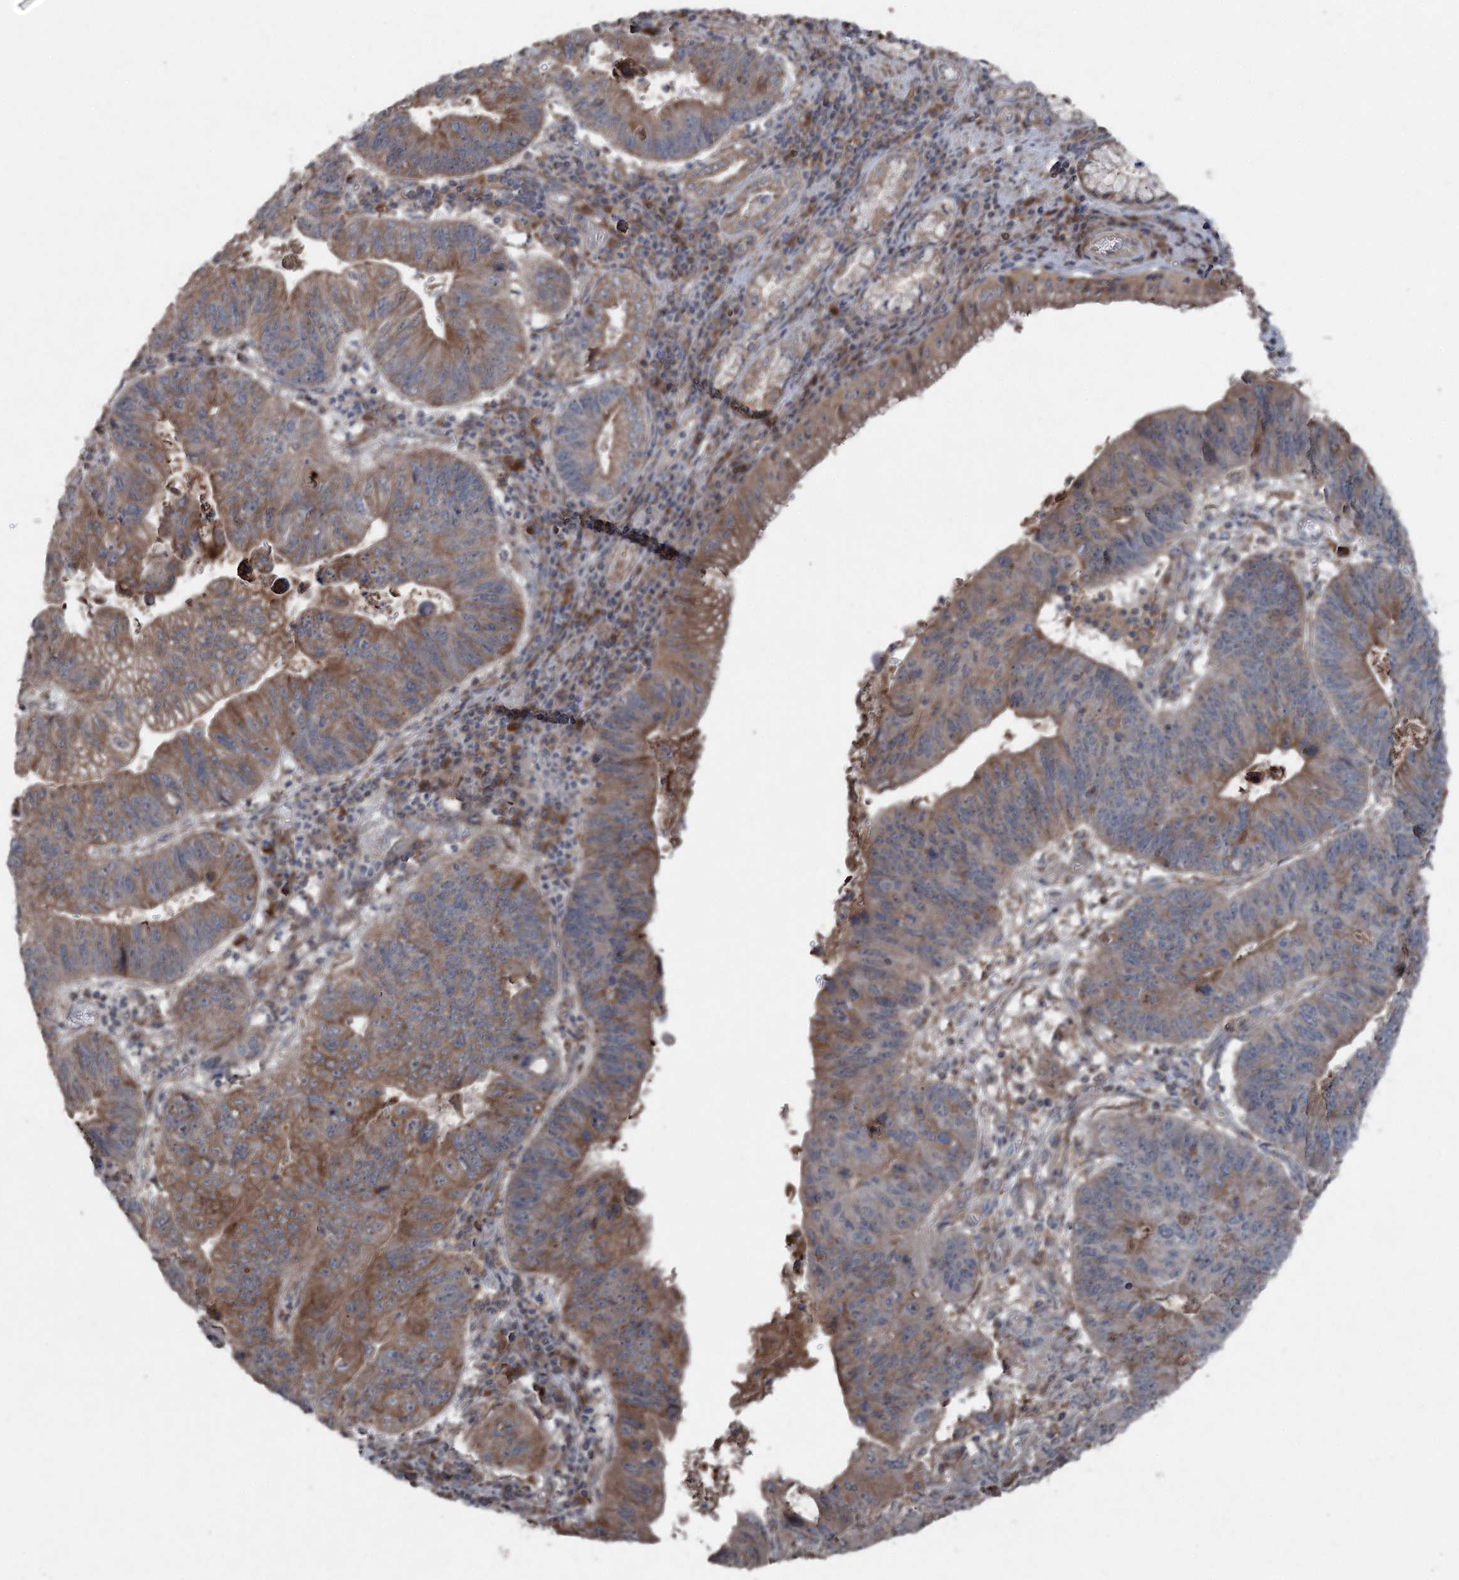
{"staining": {"intensity": "moderate", "quantity": ">75%", "location": "cytoplasmic/membranous"}, "tissue": "stomach cancer", "cell_type": "Tumor cells", "image_type": "cancer", "snomed": [{"axis": "morphology", "description": "Adenocarcinoma, NOS"}, {"axis": "topography", "description": "Stomach"}], "caption": "Immunohistochemical staining of stomach adenocarcinoma reveals medium levels of moderate cytoplasmic/membranous protein staining in approximately >75% of tumor cells.", "gene": "MAPK8IP2", "patient": {"sex": "male", "age": 59}}